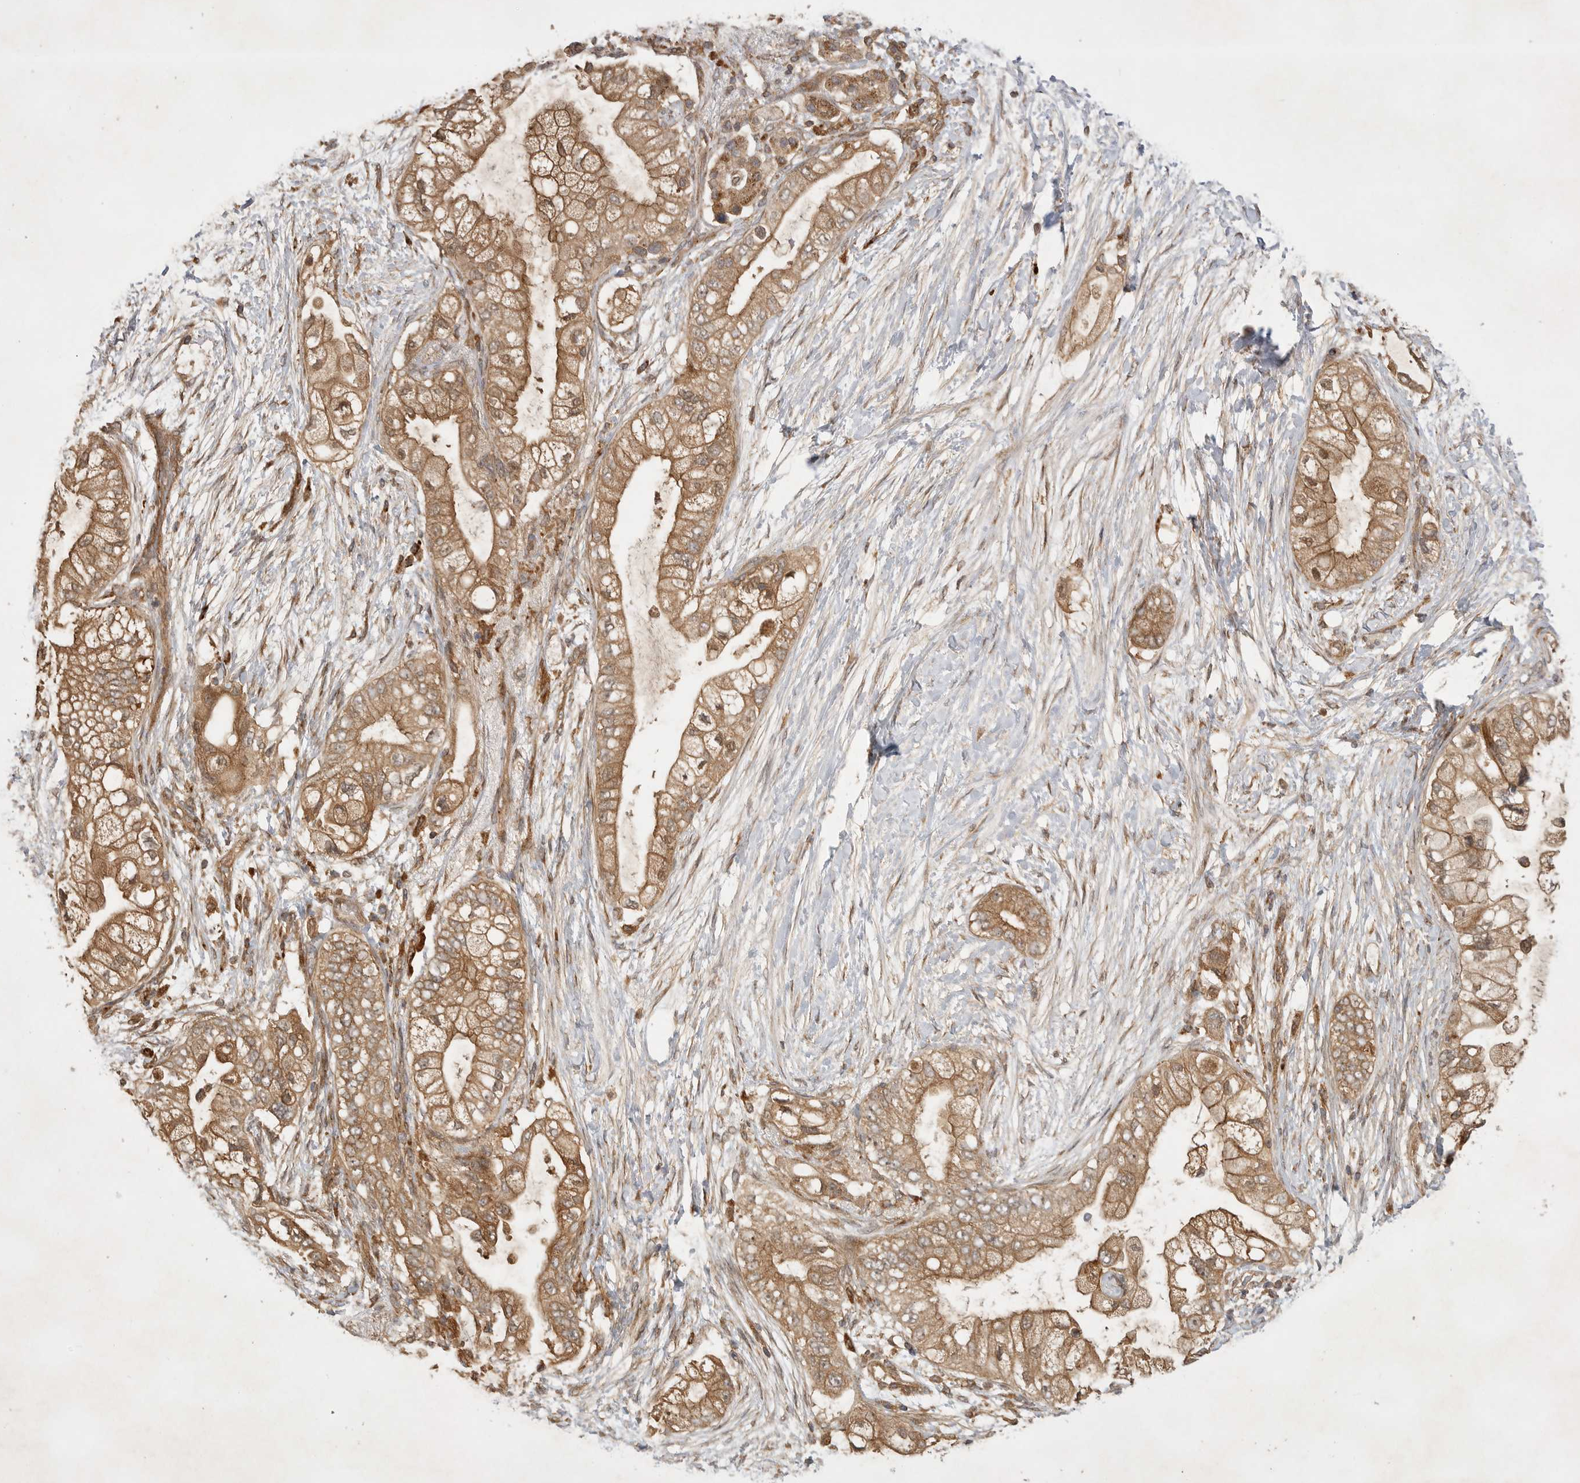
{"staining": {"intensity": "moderate", "quantity": ">75%", "location": "cytoplasmic/membranous"}, "tissue": "pancreatic cancer", "cell_type": "Tumor cells", "image_type": "cancer", "snomed": [{"axis": "morphology", "description": "Adenocarcinoma, NOS"}, {"axis": "topography", "description": "Pancreas"}], "caption": "The photomicrograph shows a brown stain indicating the presence of a protein in the cytoplasmic/membranous of tumor cells in pancreatic adenocarcinoma.", "gene": "ZNF232", "patient": {"sex": "male", "age": 53}}